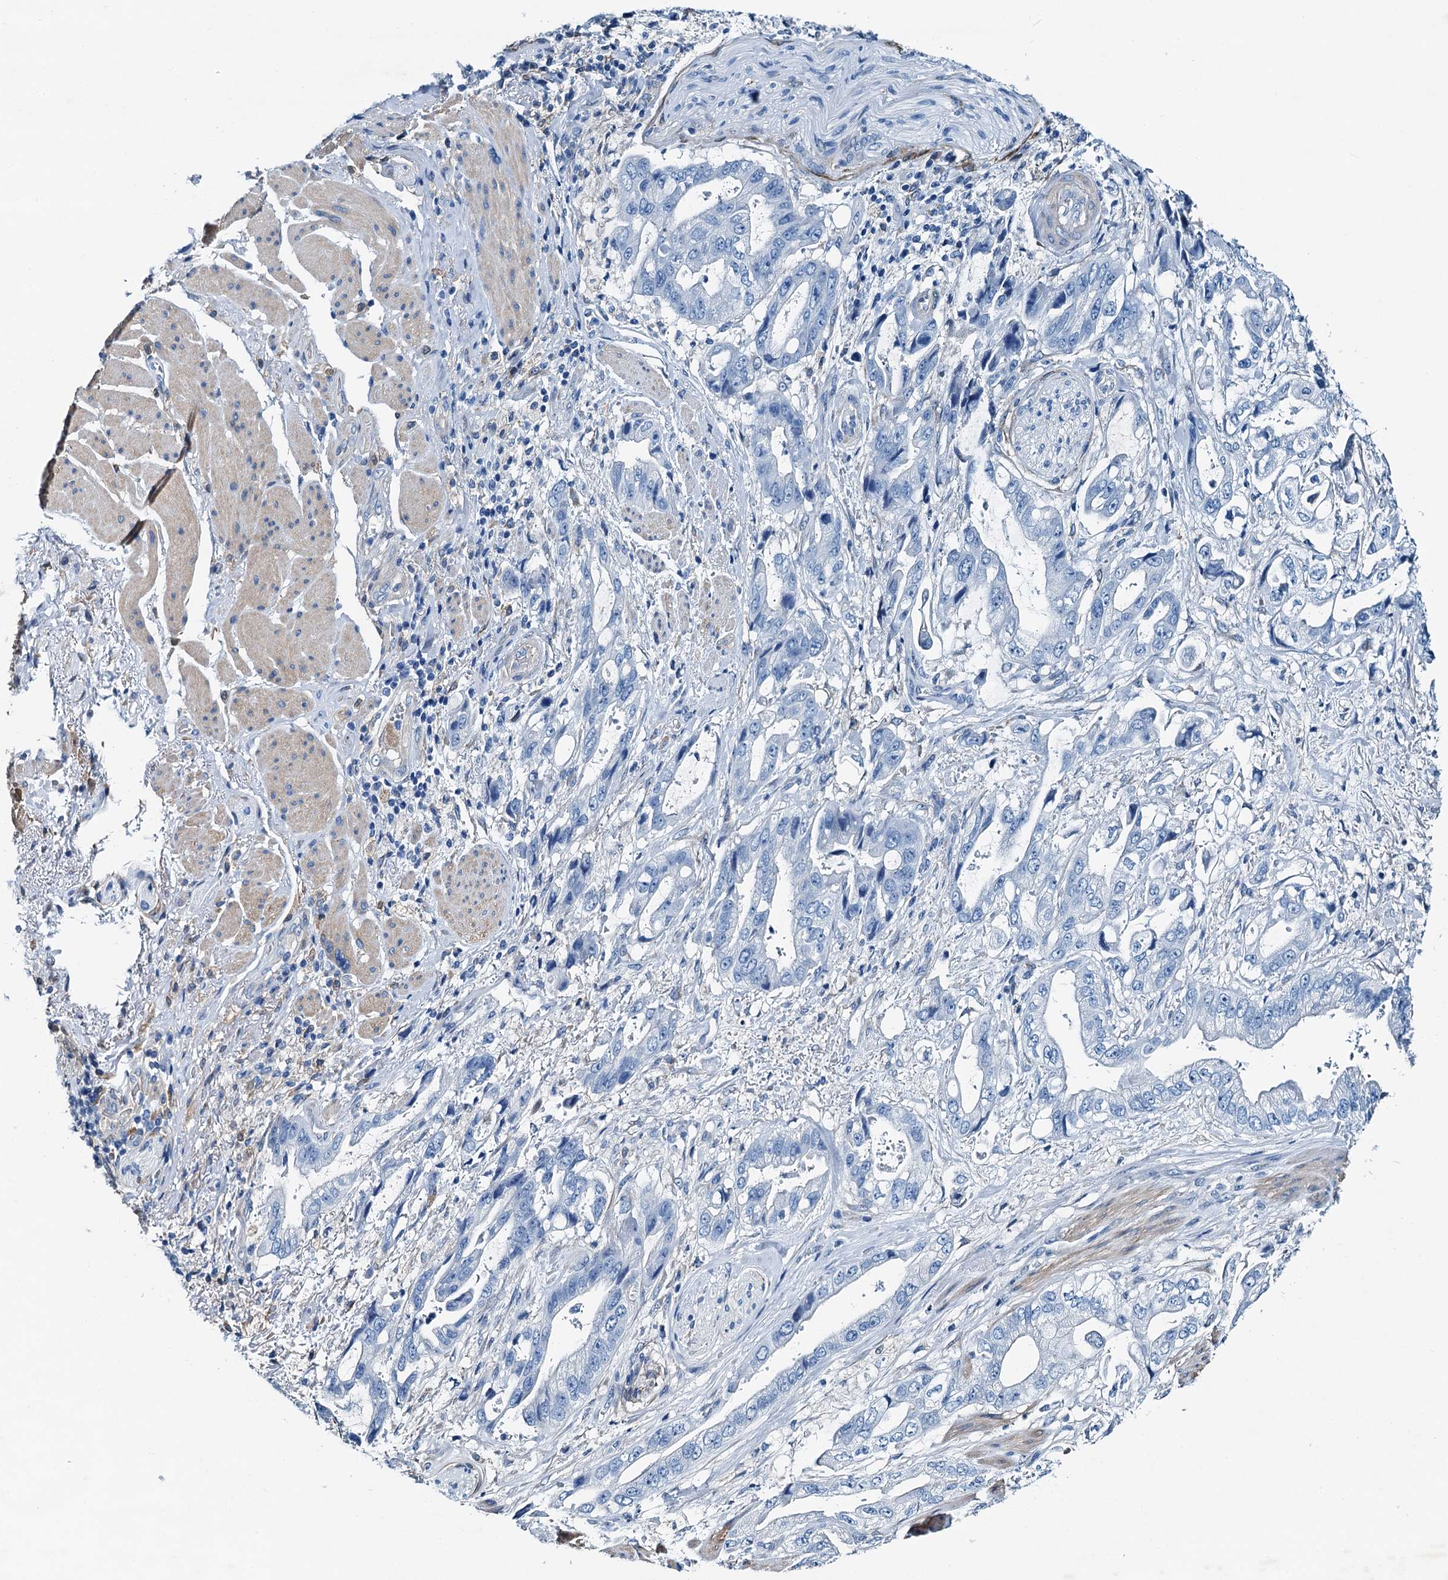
{"staining": {"intensity": "negative", "quantity": "none", "location": "none"}, "tissue": "stomach cancer", "cell_type": "Tumor cells", "image_type": "cancer", "snomed": [{"axis": "morphology", "description": "Adenocarcinoma, NOS"}, {"axis": "topography", "description": "Stomach"}], "caption": "Immunohistochemistry (IHC) micrograph of neoplastic tissue: human stomach adenocarcinoma stained with DAB (3,3'-diaminobenzidine) shows no significant protein expression in tumor cells. (DAB (3,3'-diaminobenzidine) IHC with hematoxylin counter stain).", "gene": "RAB3IL1", "patient": {"sex": "male", "age": 62}}